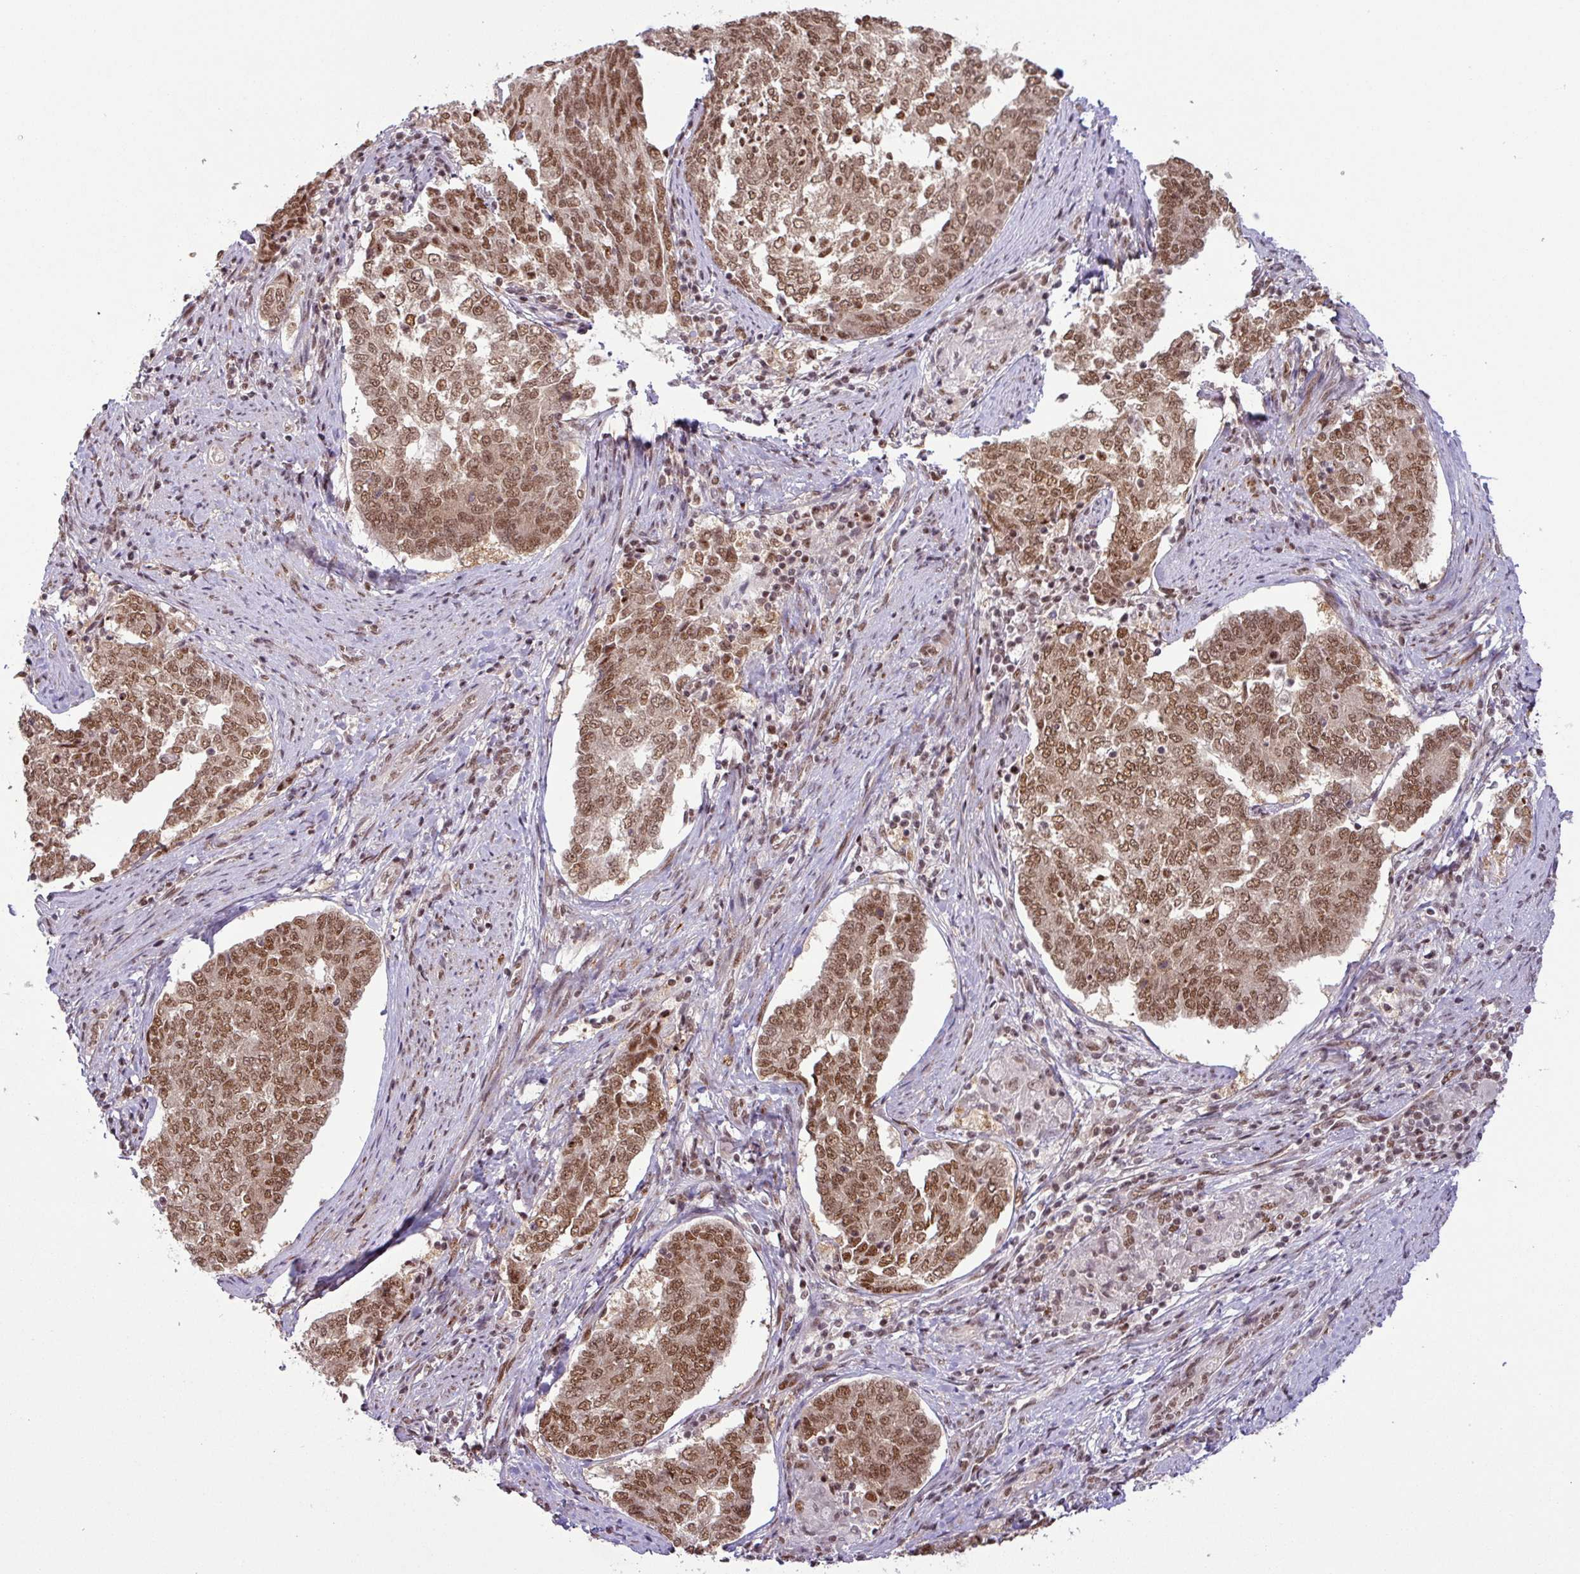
{"staining": {"intensity": "moderate", "quantity": ">75%", "location": "nuclear"}, "tissue": "endometrial cancer", "cell_type": "Tumor cells", "image_type": "cancer", "snomed": [{"axis": "morphology", "description": "Adenocarcinoma, NOS"}, {"axis": "topography", "description": "Endometrium"}], "caption": "An immunohistochemistry (IHC) photomicrograph of neoplastic tissue is shown. Protein staining in brown labels moderate nuclear positivity in endometrial cancer within tumor cells.", "gene": "SRSF2", "patient": {"sex": "female", "age": 80}}